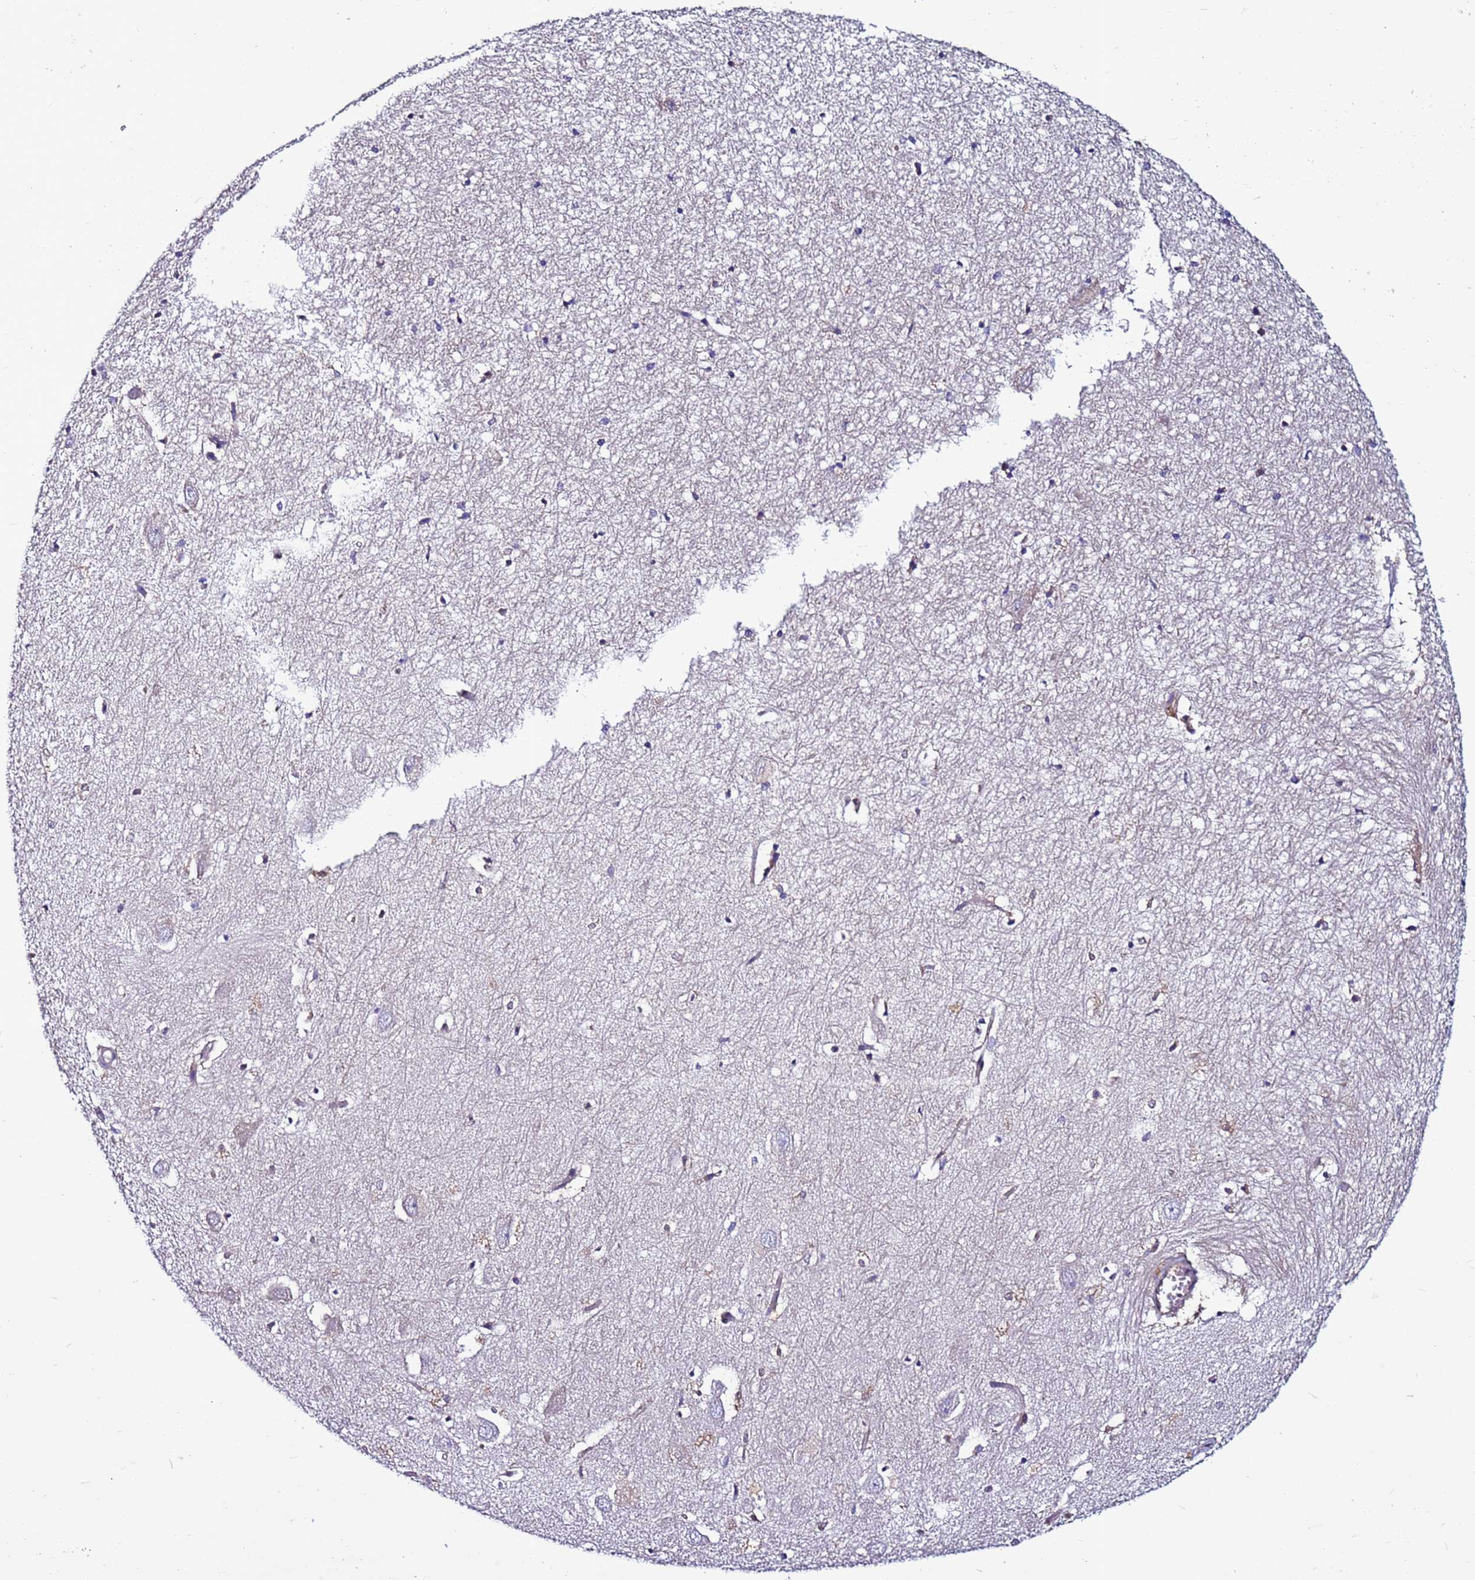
{"staining": {"intensity": "negative", "quantity": "none", "location": "none"}, "tissue": "hippocampus", "cell_type": "Glial cells", "image_type": "normal", "snomed": [{"axis": "morphology", "description": "Normal tissue, NOS"}, {"axis": "topography", "description": "Hippocampus"}], "caption": "An image of human hippocampus is negative for staining in glial cells. The staining is performed using DAB (3,3'-diaminobenzidine) brown chromogen with nuclei counter-stained in using hematoxylin.", "gene": "C8G", "patient": {"sex": "female", "age": 64}}